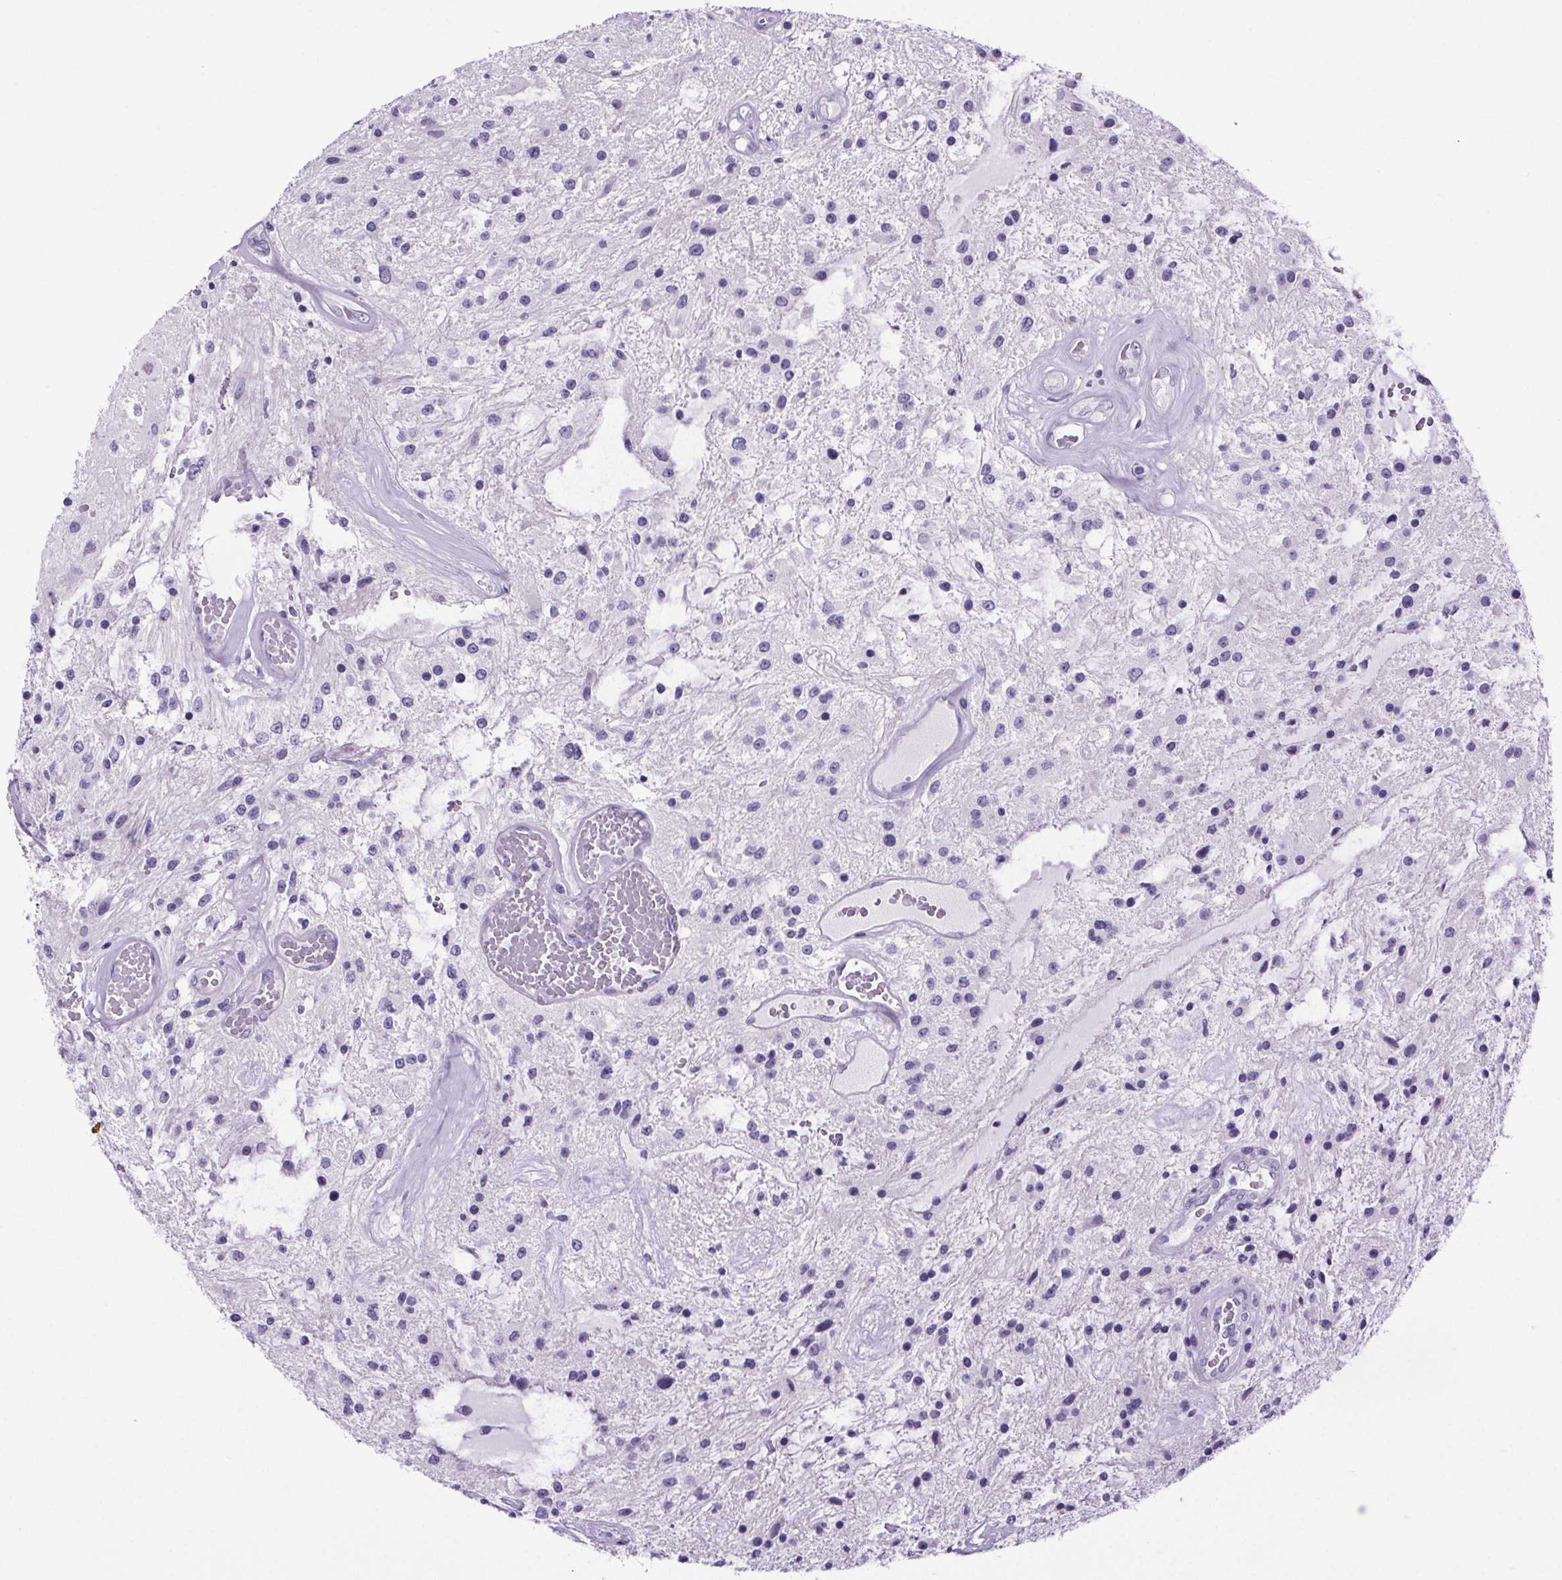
{"staining": {"intensity": "negative", "quantity": "none", "location": "none"}, "tissue": "glioma", "cell_type": "Tumor cells", "image_type": "cancer", "snomed": [{"axis": "morphology", "description": "Glioma, malignant, Low grade"}, {"axis": "topography", "description": "Cerebellum"}], "caption": "A histopathology image of human low-grade glioma (malignant) is negative for staining in tumor cells.", "gene": "CUBN", "patient": {"sex": "female", "age": 14}}